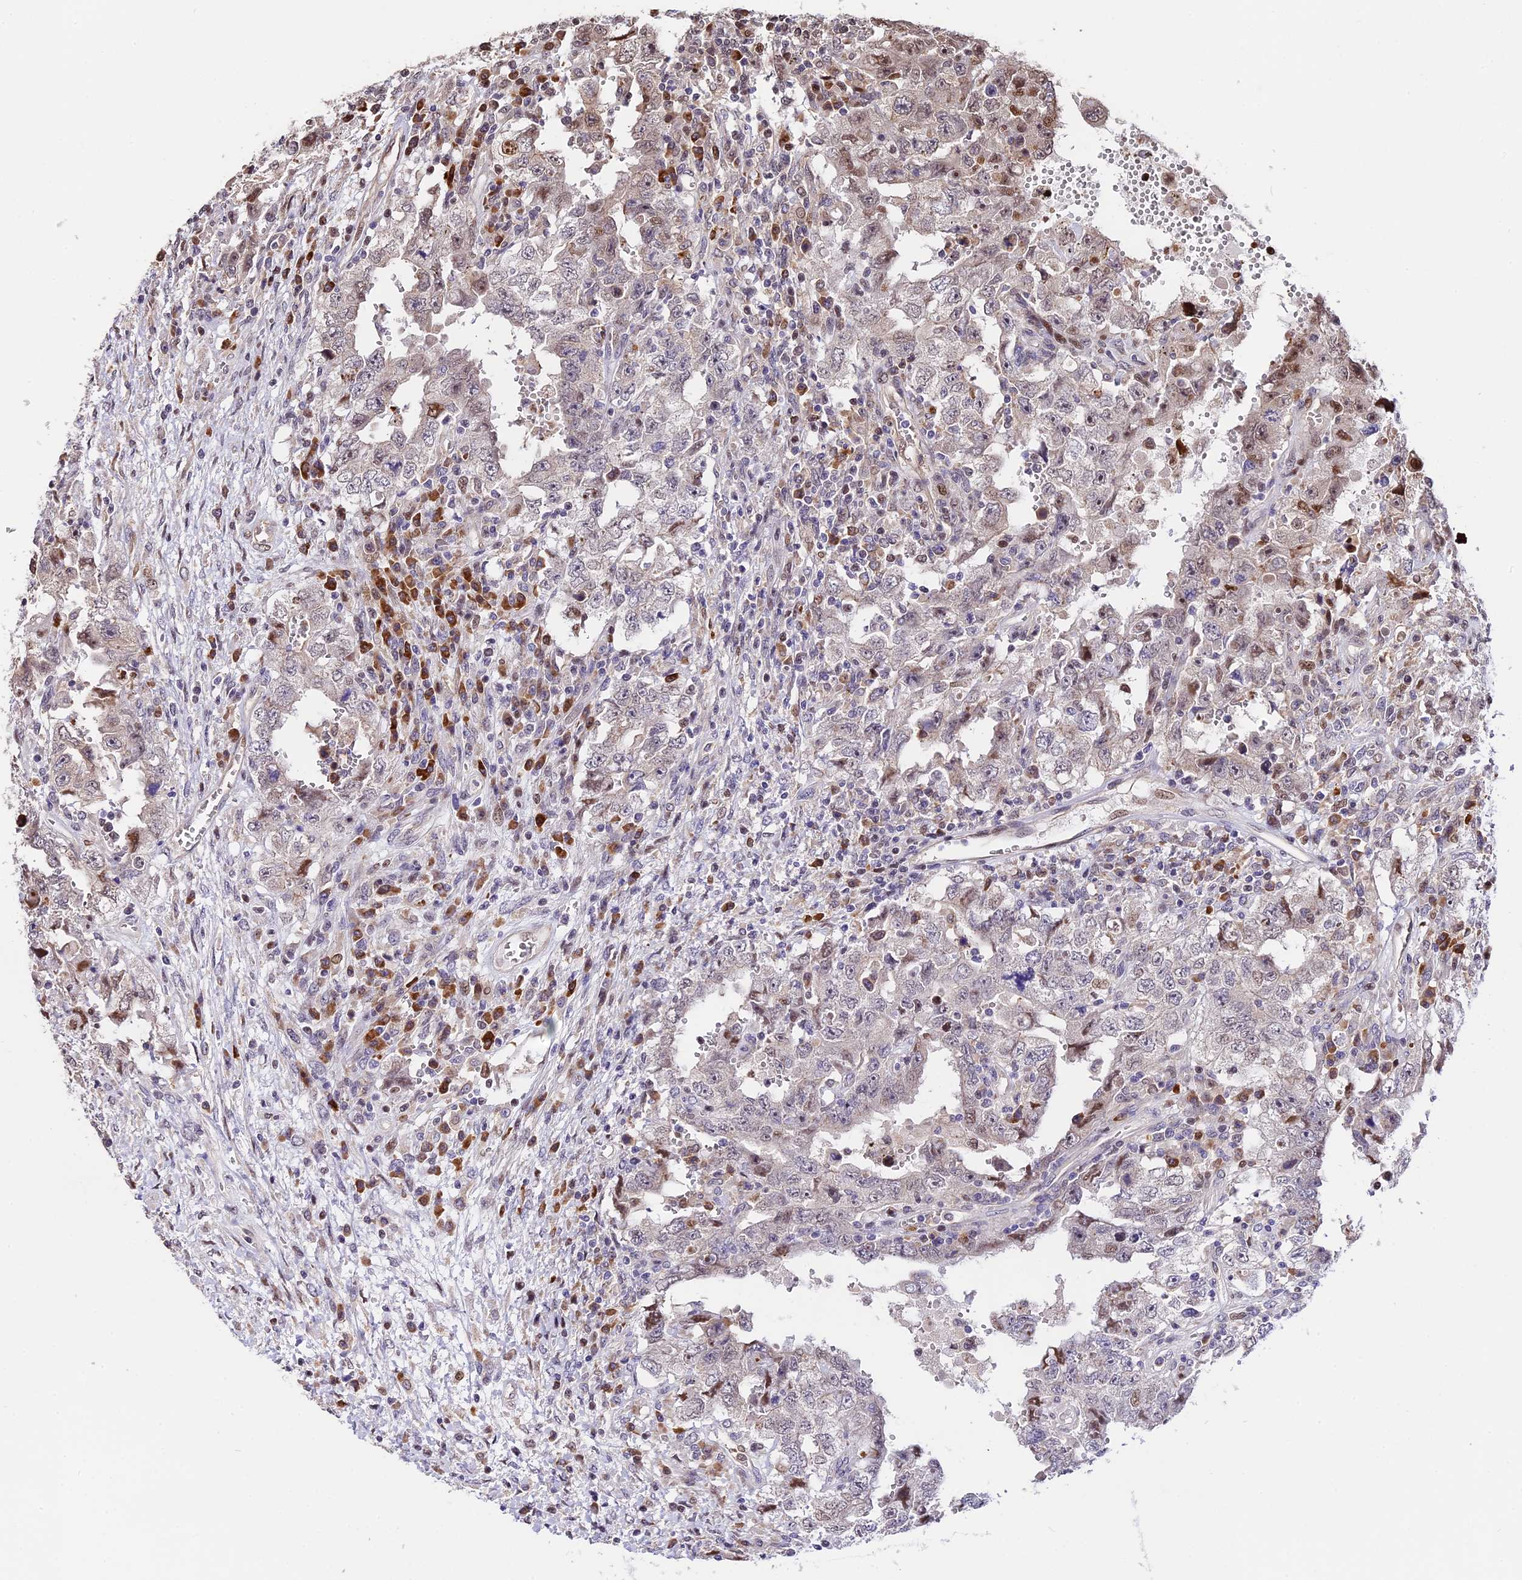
{"staining": {"intensity": "negative", "quantity": "none", "location": "none"}, "tissue": "testis cancer", "cell_type": "Tumor cells", "image_type": "cancer", "snomed": [{"axis": "morphology", "description": "Carcinoma, Embryonal, NOS"}, {"axis": "topography", "description": "Testis"}], "caption": "There is no significant positivity in tumor cells of testis cancer.", "gene": "HERPUD1", "patient": {"sex": "male", "age": 26}}